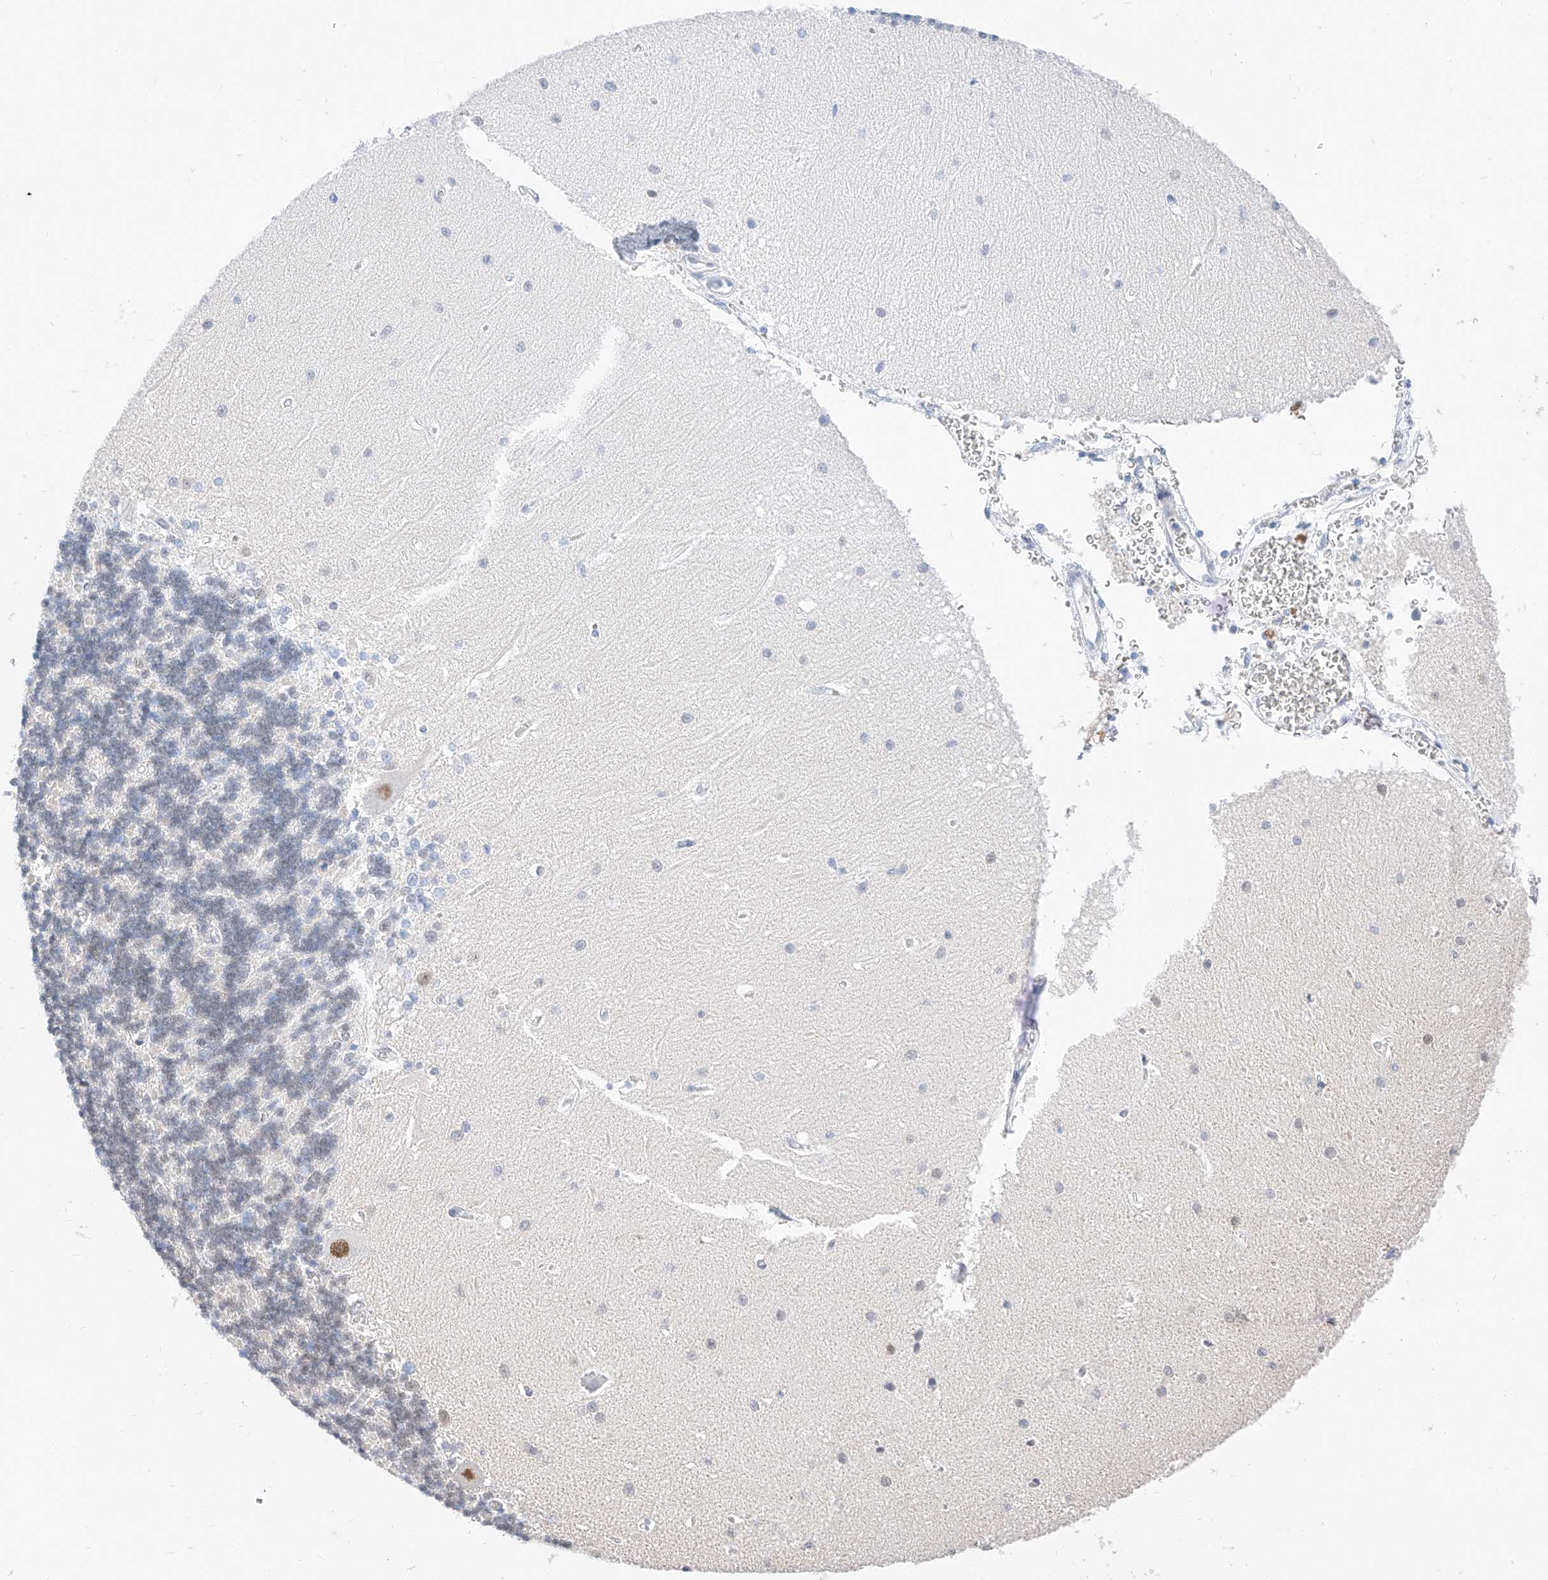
{"staining": {"intensity": "negative", "quantity": "none", "location": "none"}, "tissue": "cerebellum", "cell_type": "Cells in granular layer", "image_type": "normal", "snomed": [{"axis": "morphology", "description": "Normal tissue, NOS"}, {"axis": "topography", "description": "Cerebellum"}], "caption": "Unremarkable cerebellum was stained to show a protein in brown. There is no significant staining in cells in granular layer. Brightfield microscopy of IHC stained with DAB (3,3'-diaminobenzidine) (brown) and hematoxylin (blue), captured at high magnification.", "gene": "KCNJ1", "patient": {"sex": "male", "age": 37}}